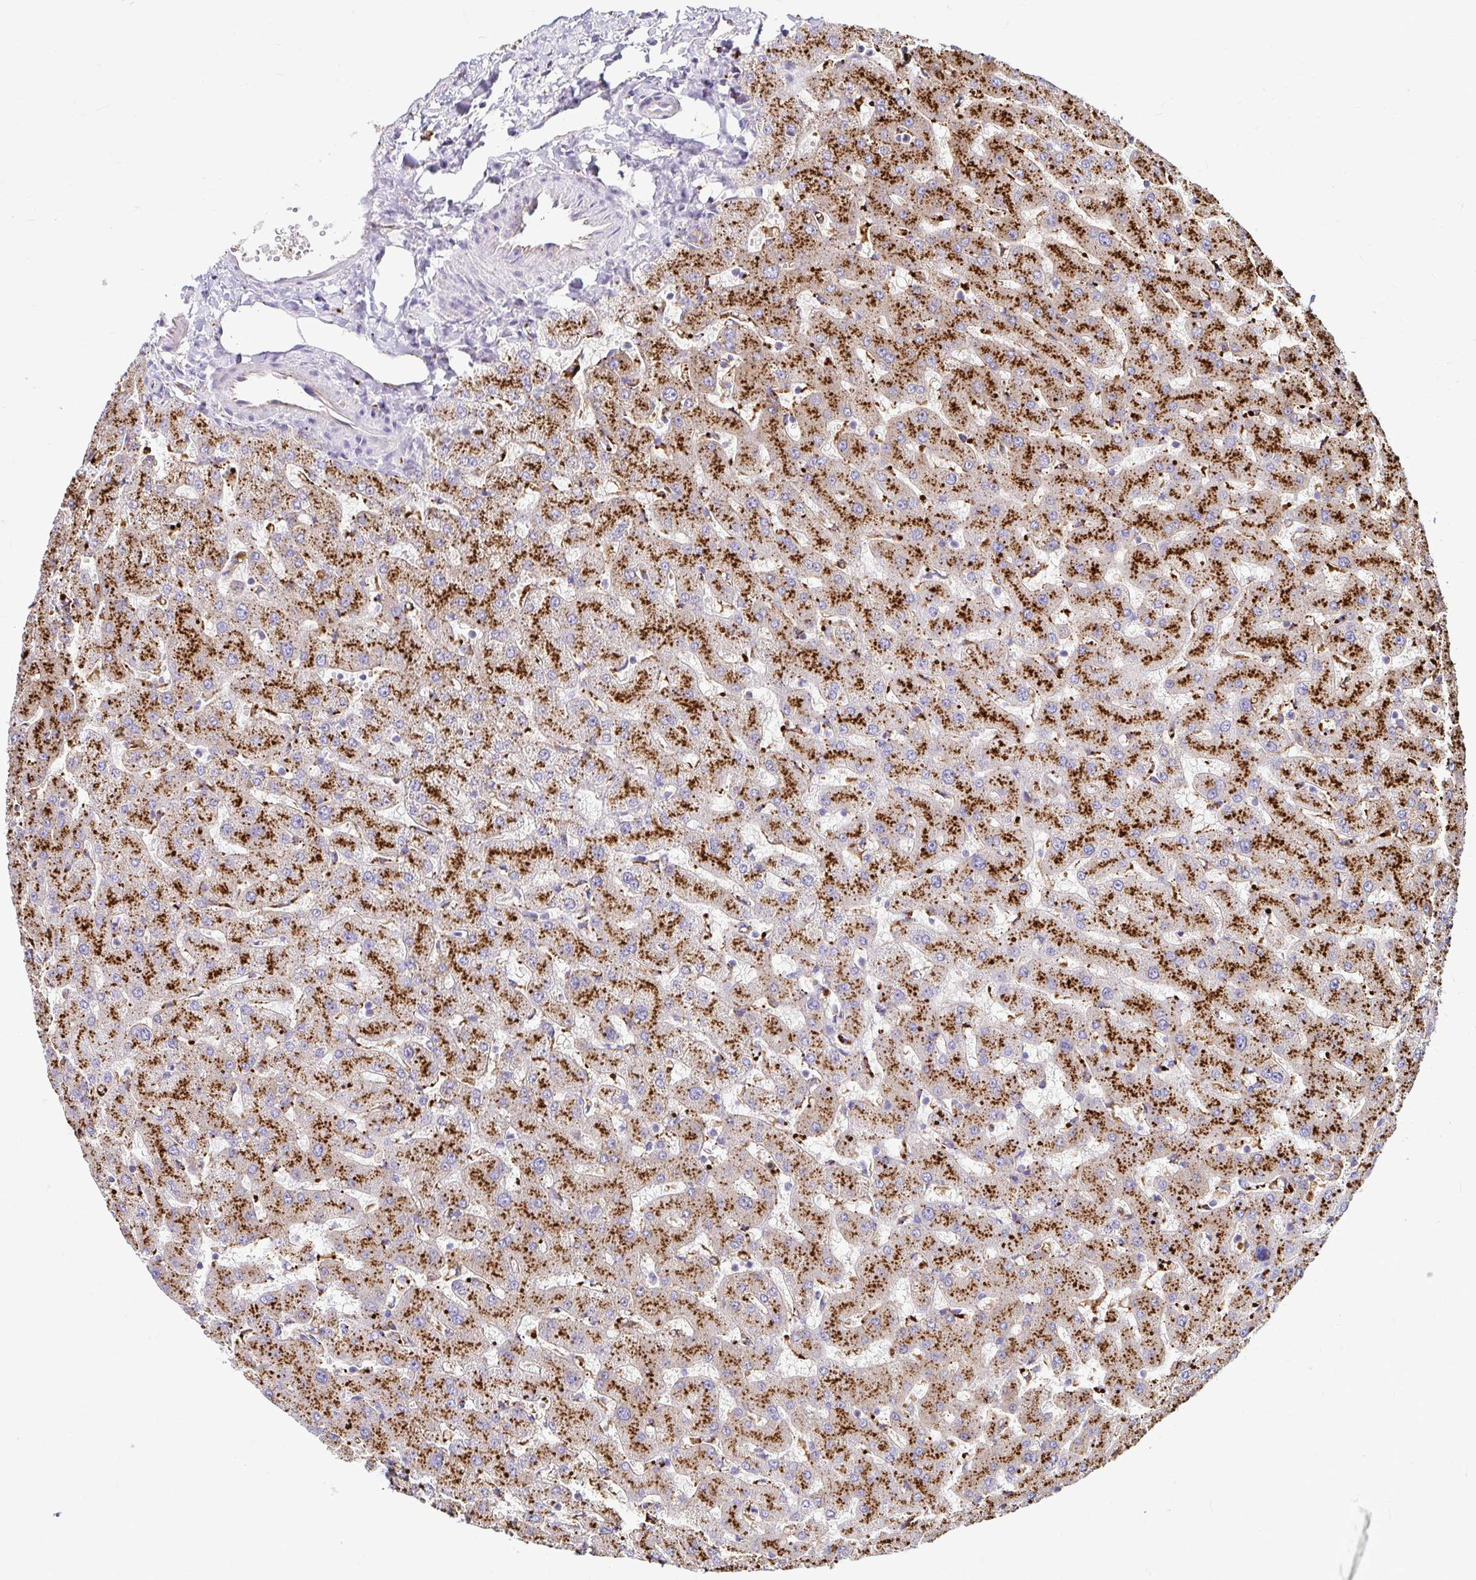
{"staining": {"intensity": "negative", "quantity": "none", "location": "none"}, "tissue": "liver", "cell_type": "Cholangiocytes", "image_type": "normal", "snomed": [{"axis": "morphology", "description": "Normal tissue, NOS"}, {"axis": "topography", "description": "Liver"}], "caption": "There is no significant expression in cholangiocytes of liver. (Brightfield microscopy of DAB immunohistochemistry (IHC) at high magnification).", "gene": "FUCA1", "patient": {"sex": "female", "age": 63}}